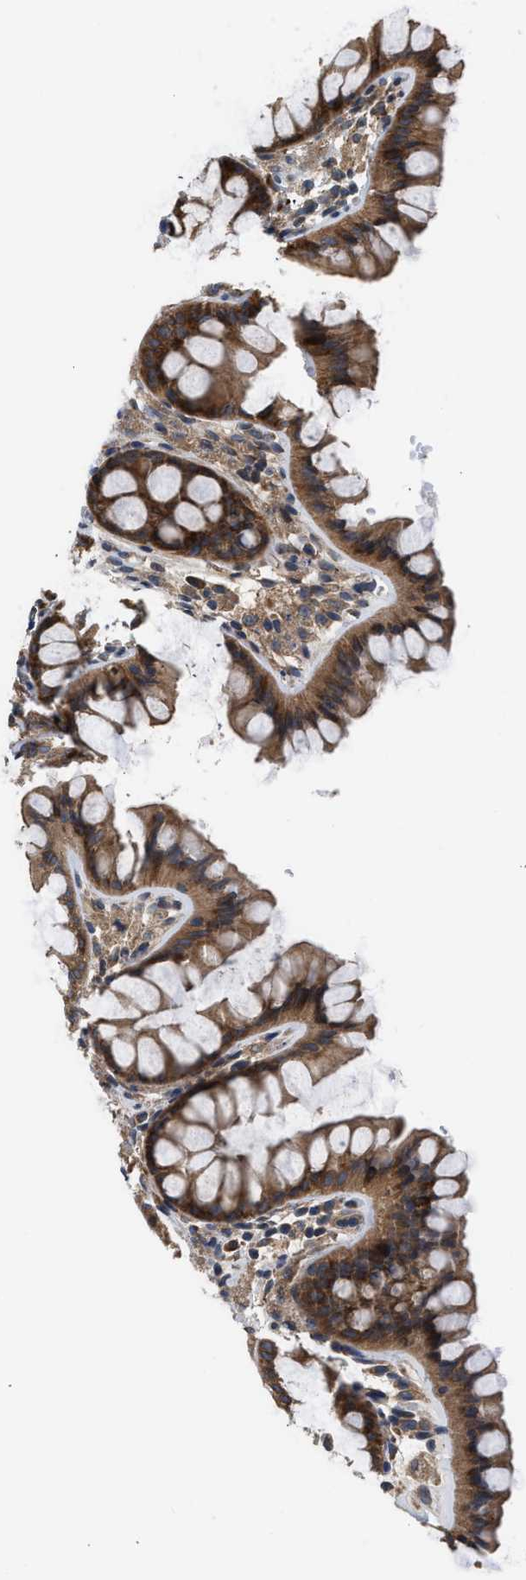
{"staining": {"intensity": "moderate", "quantity": ">75%", "location": "cytoplasmic/membranous"}, "tissue": "colon", "cell_type": "Endothelial cells", "image_type": "normal", "snomed": [{"axis": "morphology", "description": "Normal tissue, NOS"}, {"axis": "topography", "description": "Colon"}], "caption": "IHC (DAB) staining of normal colon demonstrates moderate cytoplasmic/membranous protein staining in approximately >75% of endothelial cells. The staining was performed using DAB (3,3'-diaminobenzidine) to visualize the protein expression in brown, while the nuclei were stained in blue with hematoxylin (Magnification: 20x).", "gene": "POLG2", "patient": {"sex": "female", "age": 55}}